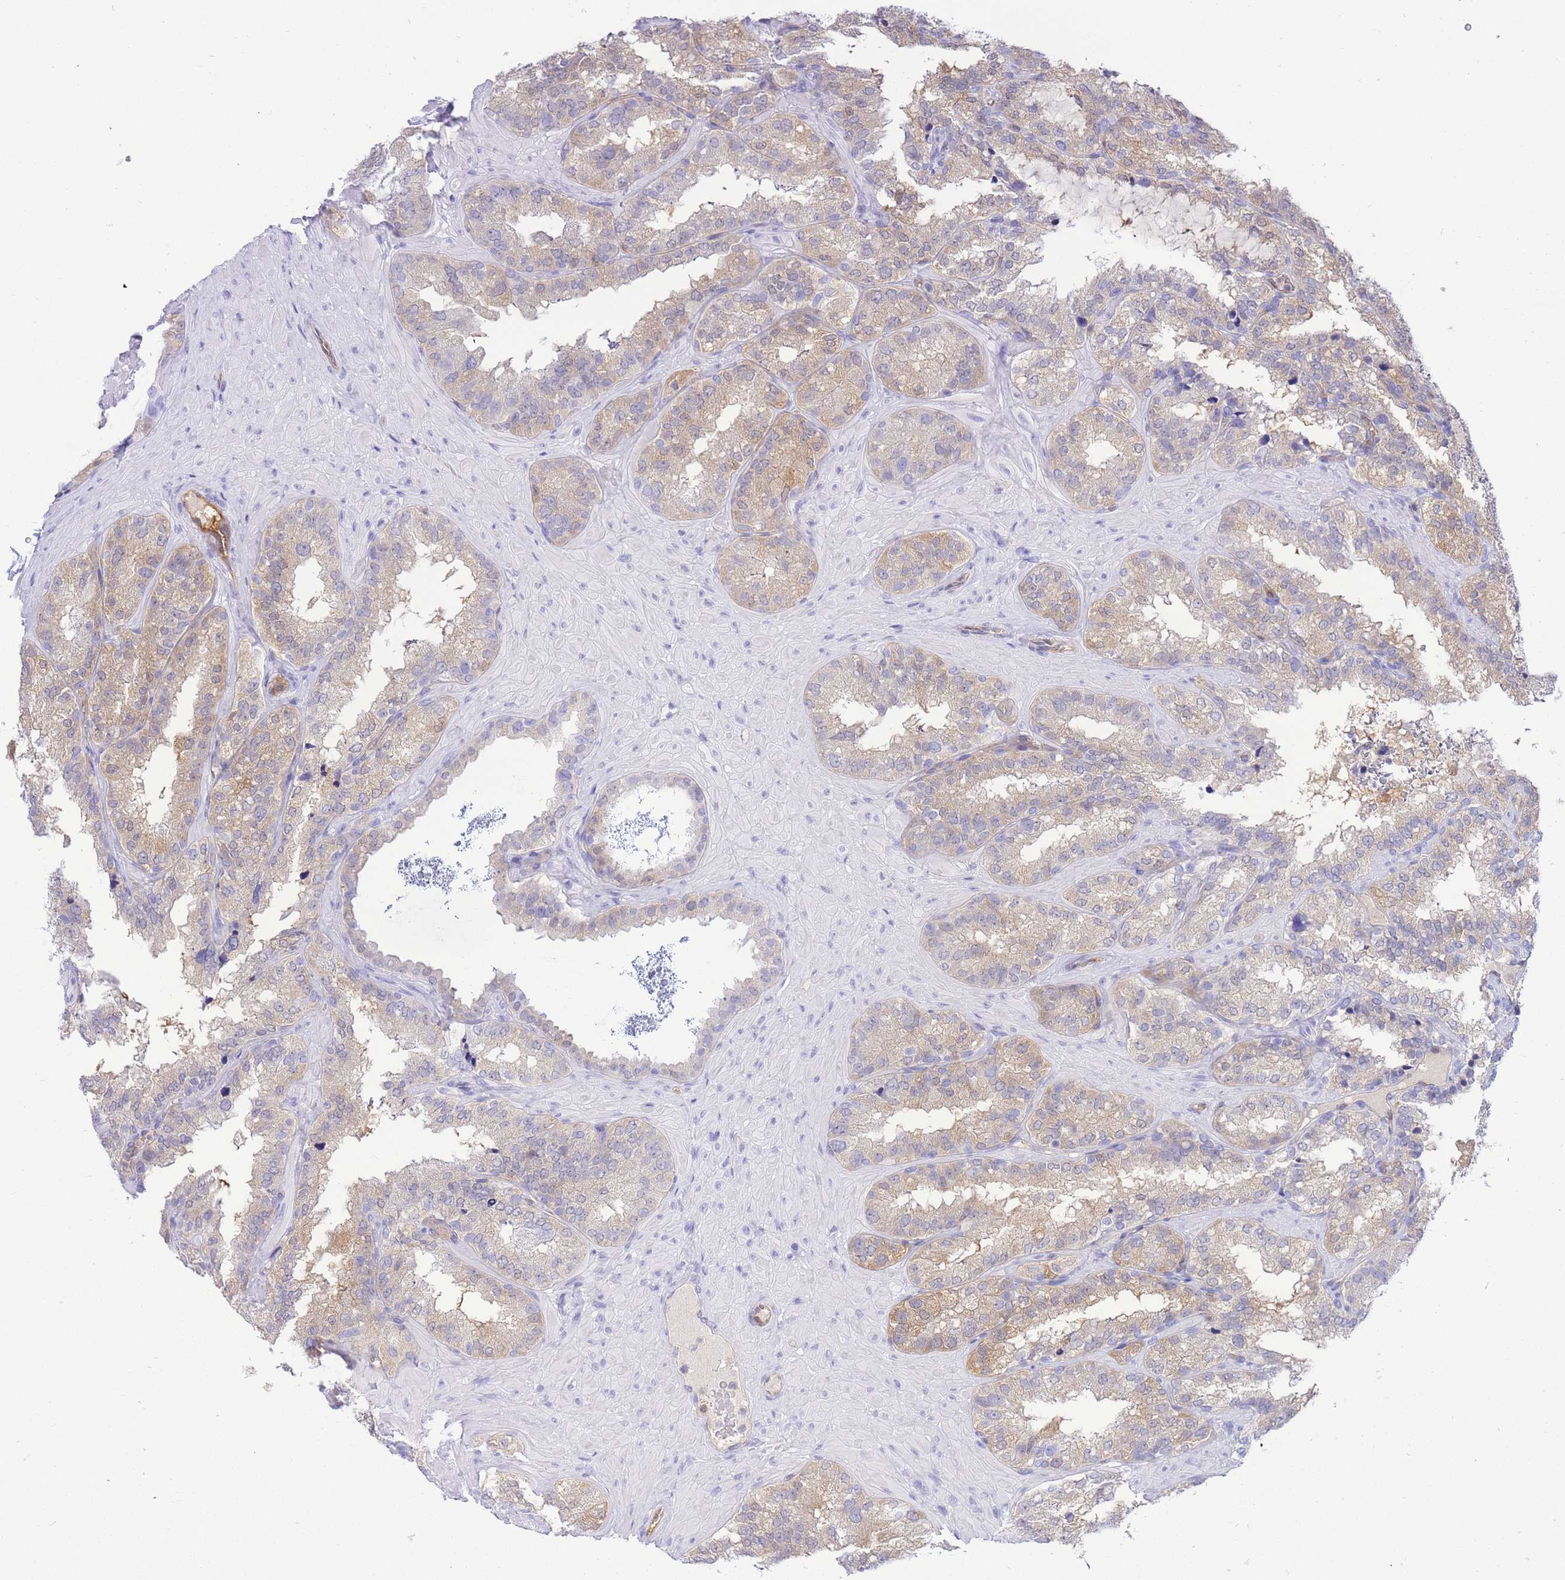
{"staining": {"intensity": "weak", "quantity": "25%-75%", "location": "cytoplasmic/membranous"}, "tissue": "seminal vesicle", "cell_type": "Glandular cells", "image_type": "normal", "snomed": [{"axis": "morphology", "description": "Normal tissue, NOS"}, {"axis": "topography", "description": "Seminal veicle"}], "caption": "Protein expression analysis of normal human seminal vesicle reveals weak cytoplasmic/membranous expression in about 25%-75% of glandular cells.", "gene": "SULT1A1", "patient": {"sex": "male", "age": 58}}